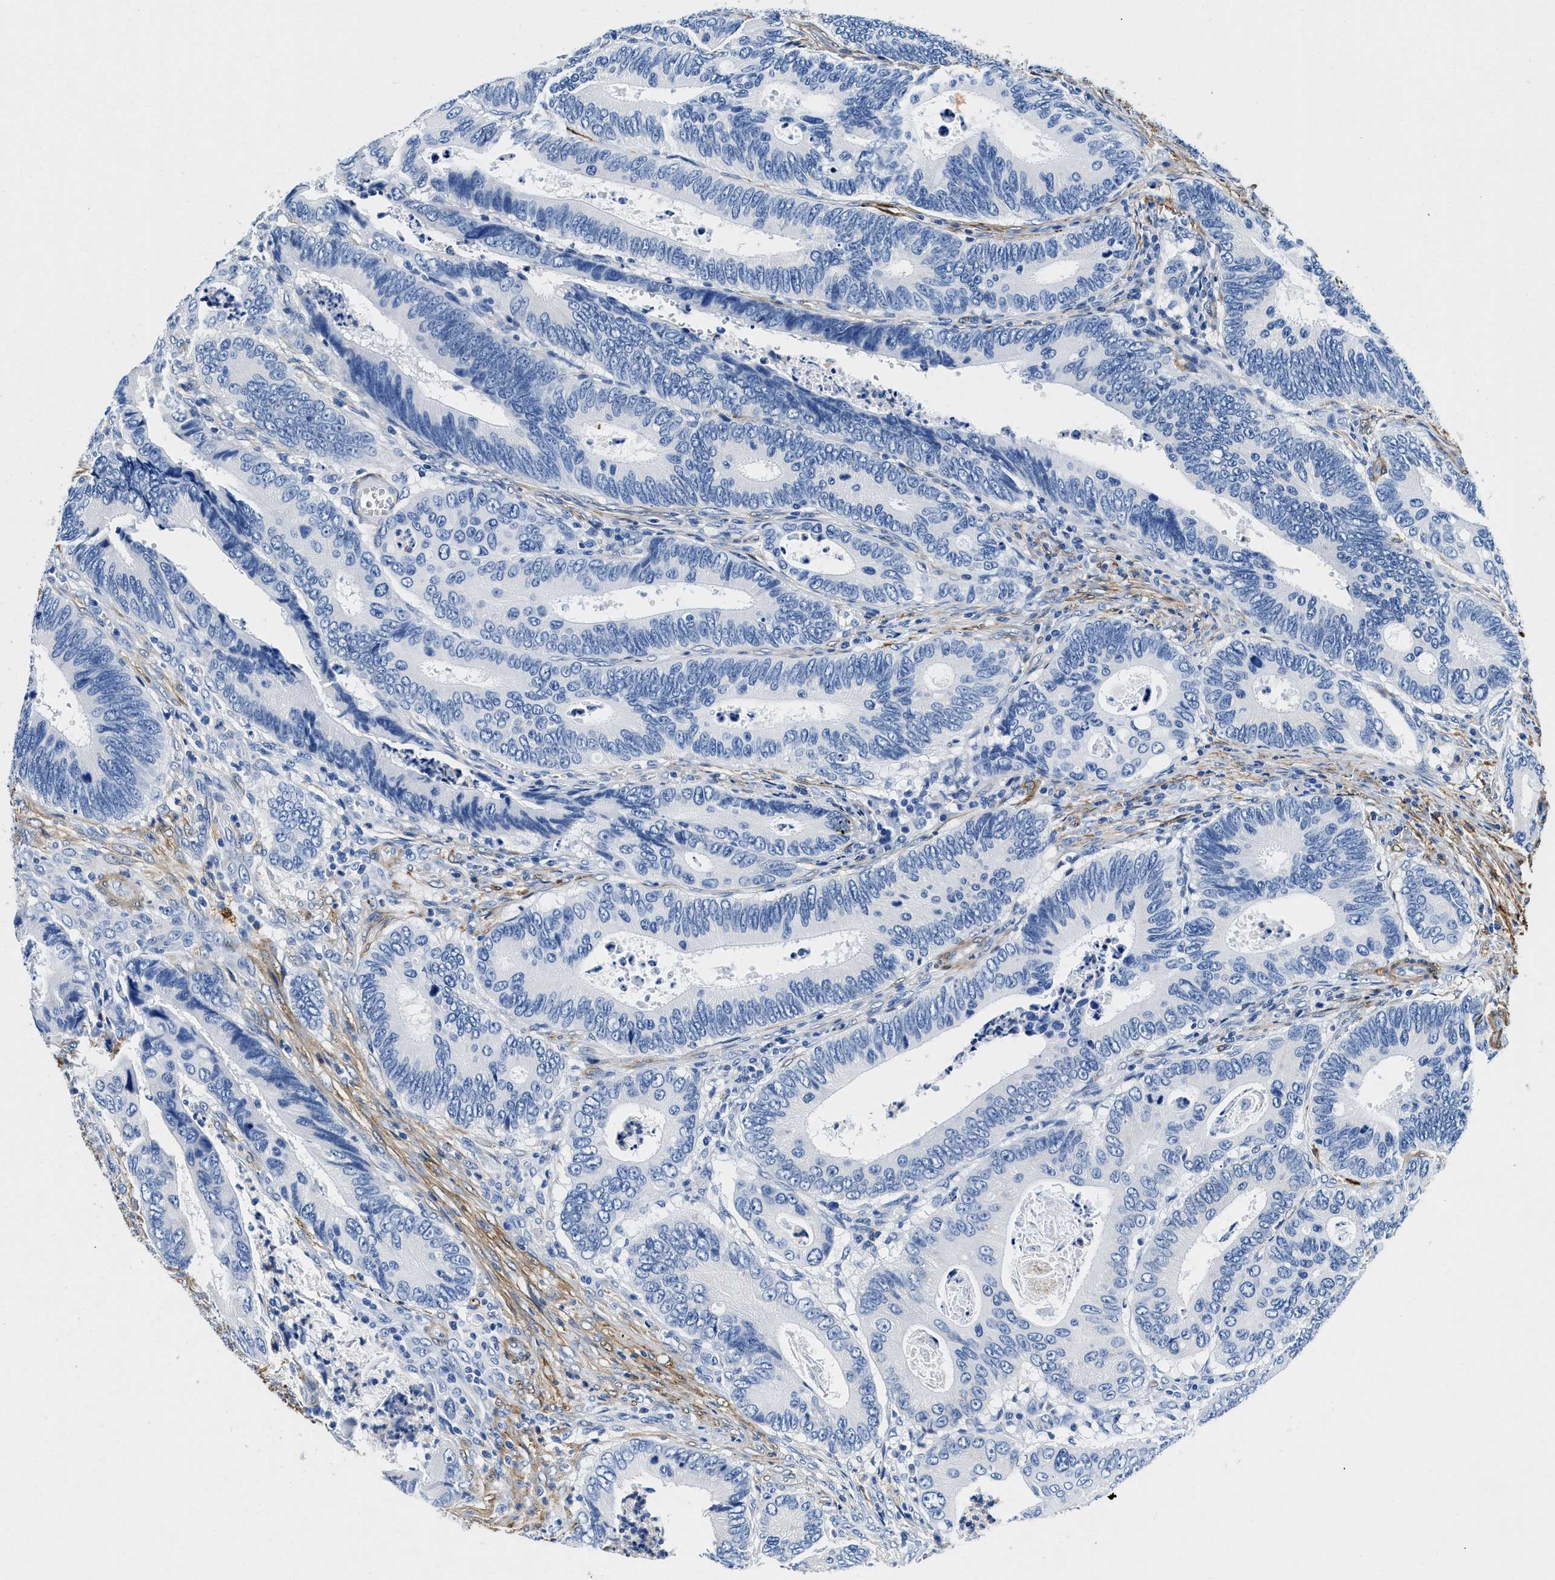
{"staining": {"intensity": "negative", "quantity": "none", "location": "none"}, "tissue": "colorectal cancer", "cell_type": "Tumor cells", "image_type": "cancer", "snomed": [{"axis": "morphology", "description": "Inflammation, NOS"}, {"axis": "morphology", "description": "Adenocarcinoma, NOS"}, {"axis": "topography", "description": "Colon"}], "caption": "This photomicrograph is of colorectal cancer (adenocarcinoma) stained with immunohistochemistry to label a protein in brown with the nuclei are counter-stained blue. There is no positivity in tumor cells.", "gene": "TEX261", "patient": {"sex": "male", "age": 72}}